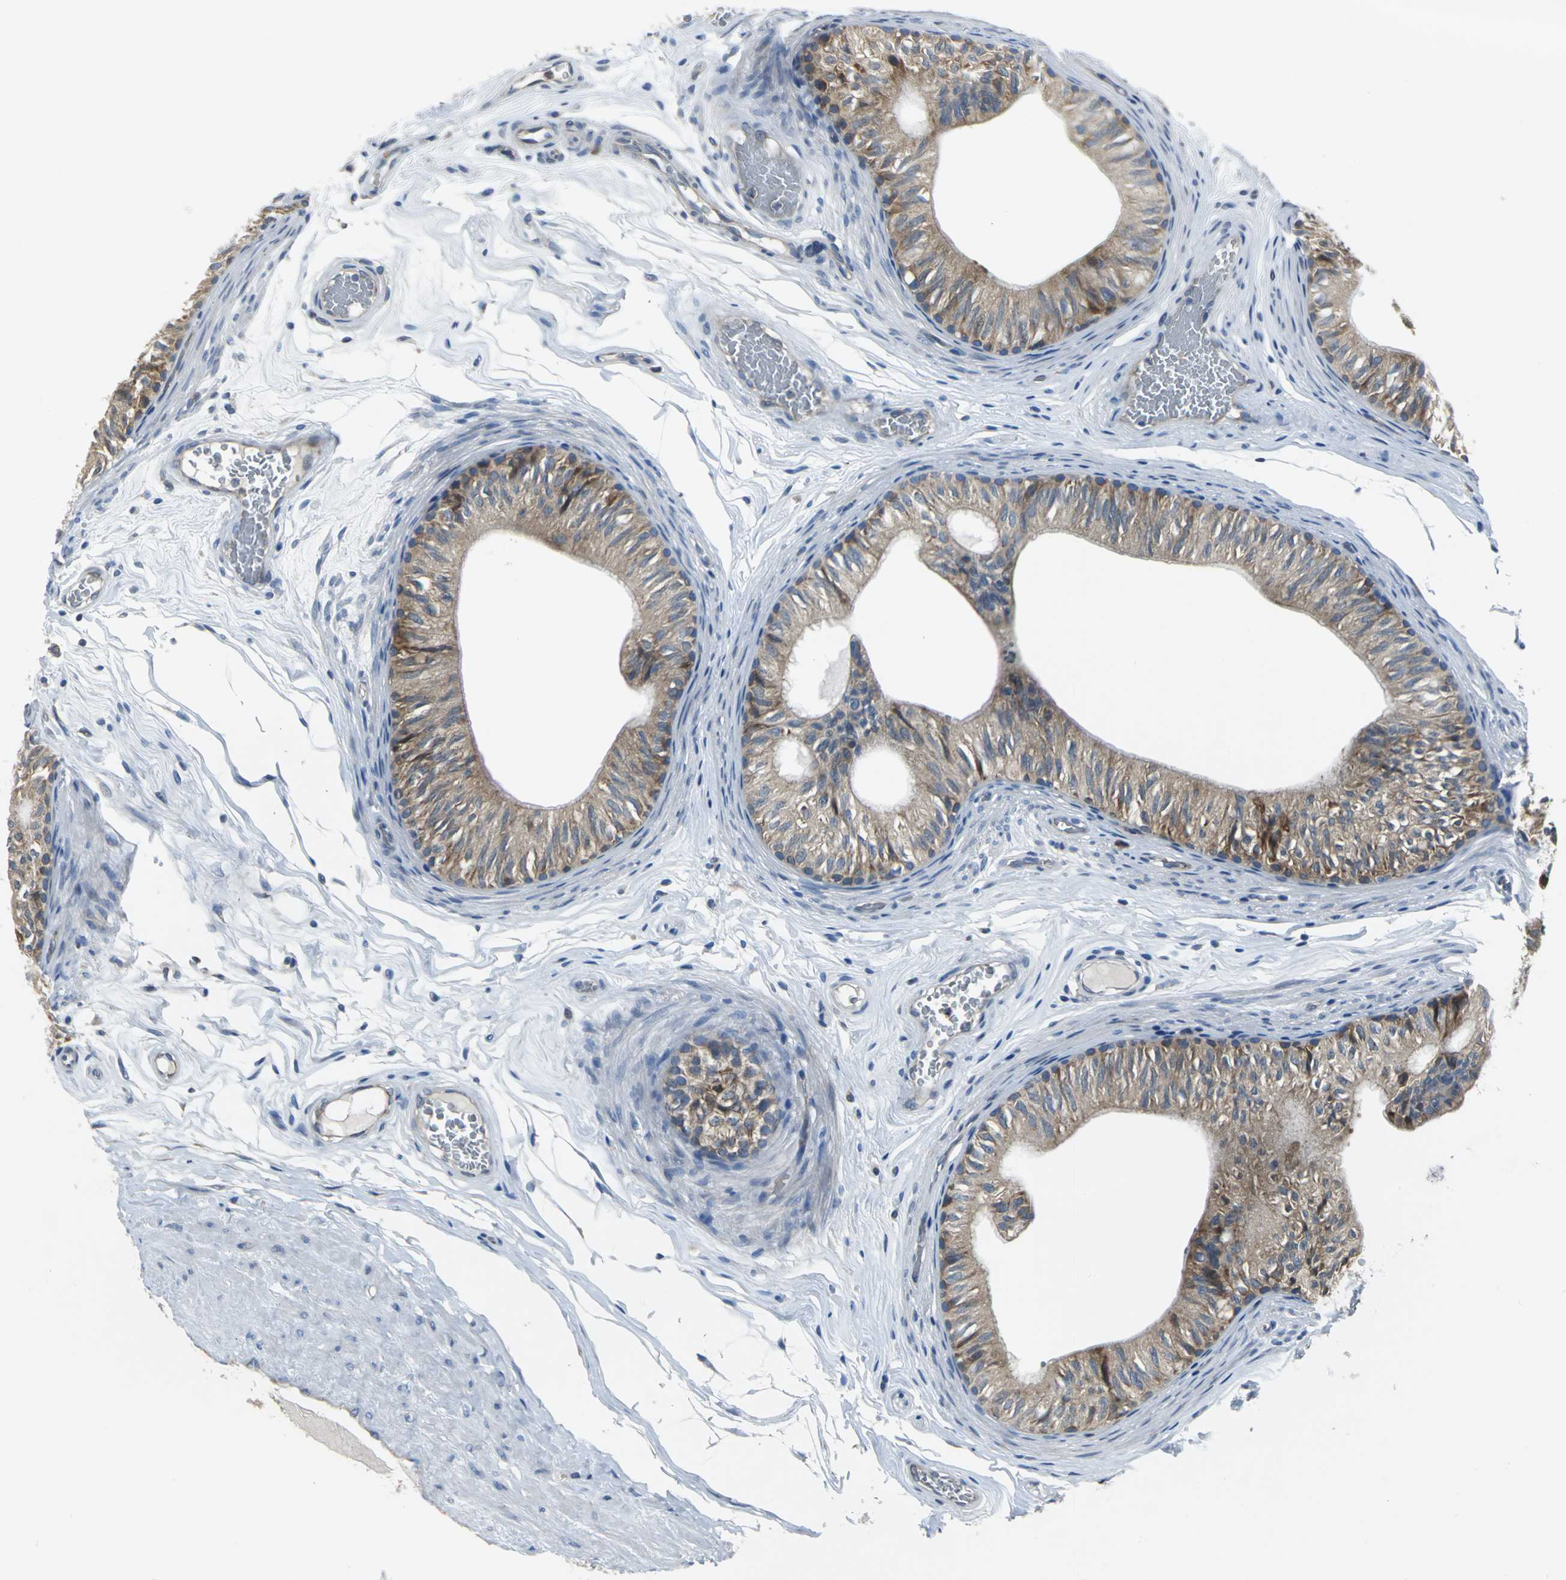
{"staining": {"intensity": "weak", "quantity": ">75%", "location": "cytoplasmic/membranous"}, "tissue": "epididymis", "cell_type": "Glandular cells", "image_type": "normal", "snomed": [{"axis": "morphology", "description": "Normal tissue, NOS"}, {"axis": "topography", "description": "Testis"}, {"axis": "topography", "description": "Epididymis"}], "caption": "Benign epididymis displays weak cytoplasmic/membranous staining in approximately >75% of glandular cells, visualized by immunohistochemistry.", "gene": "EIF5A", "patient": {"sex": "male", "age": 36}}